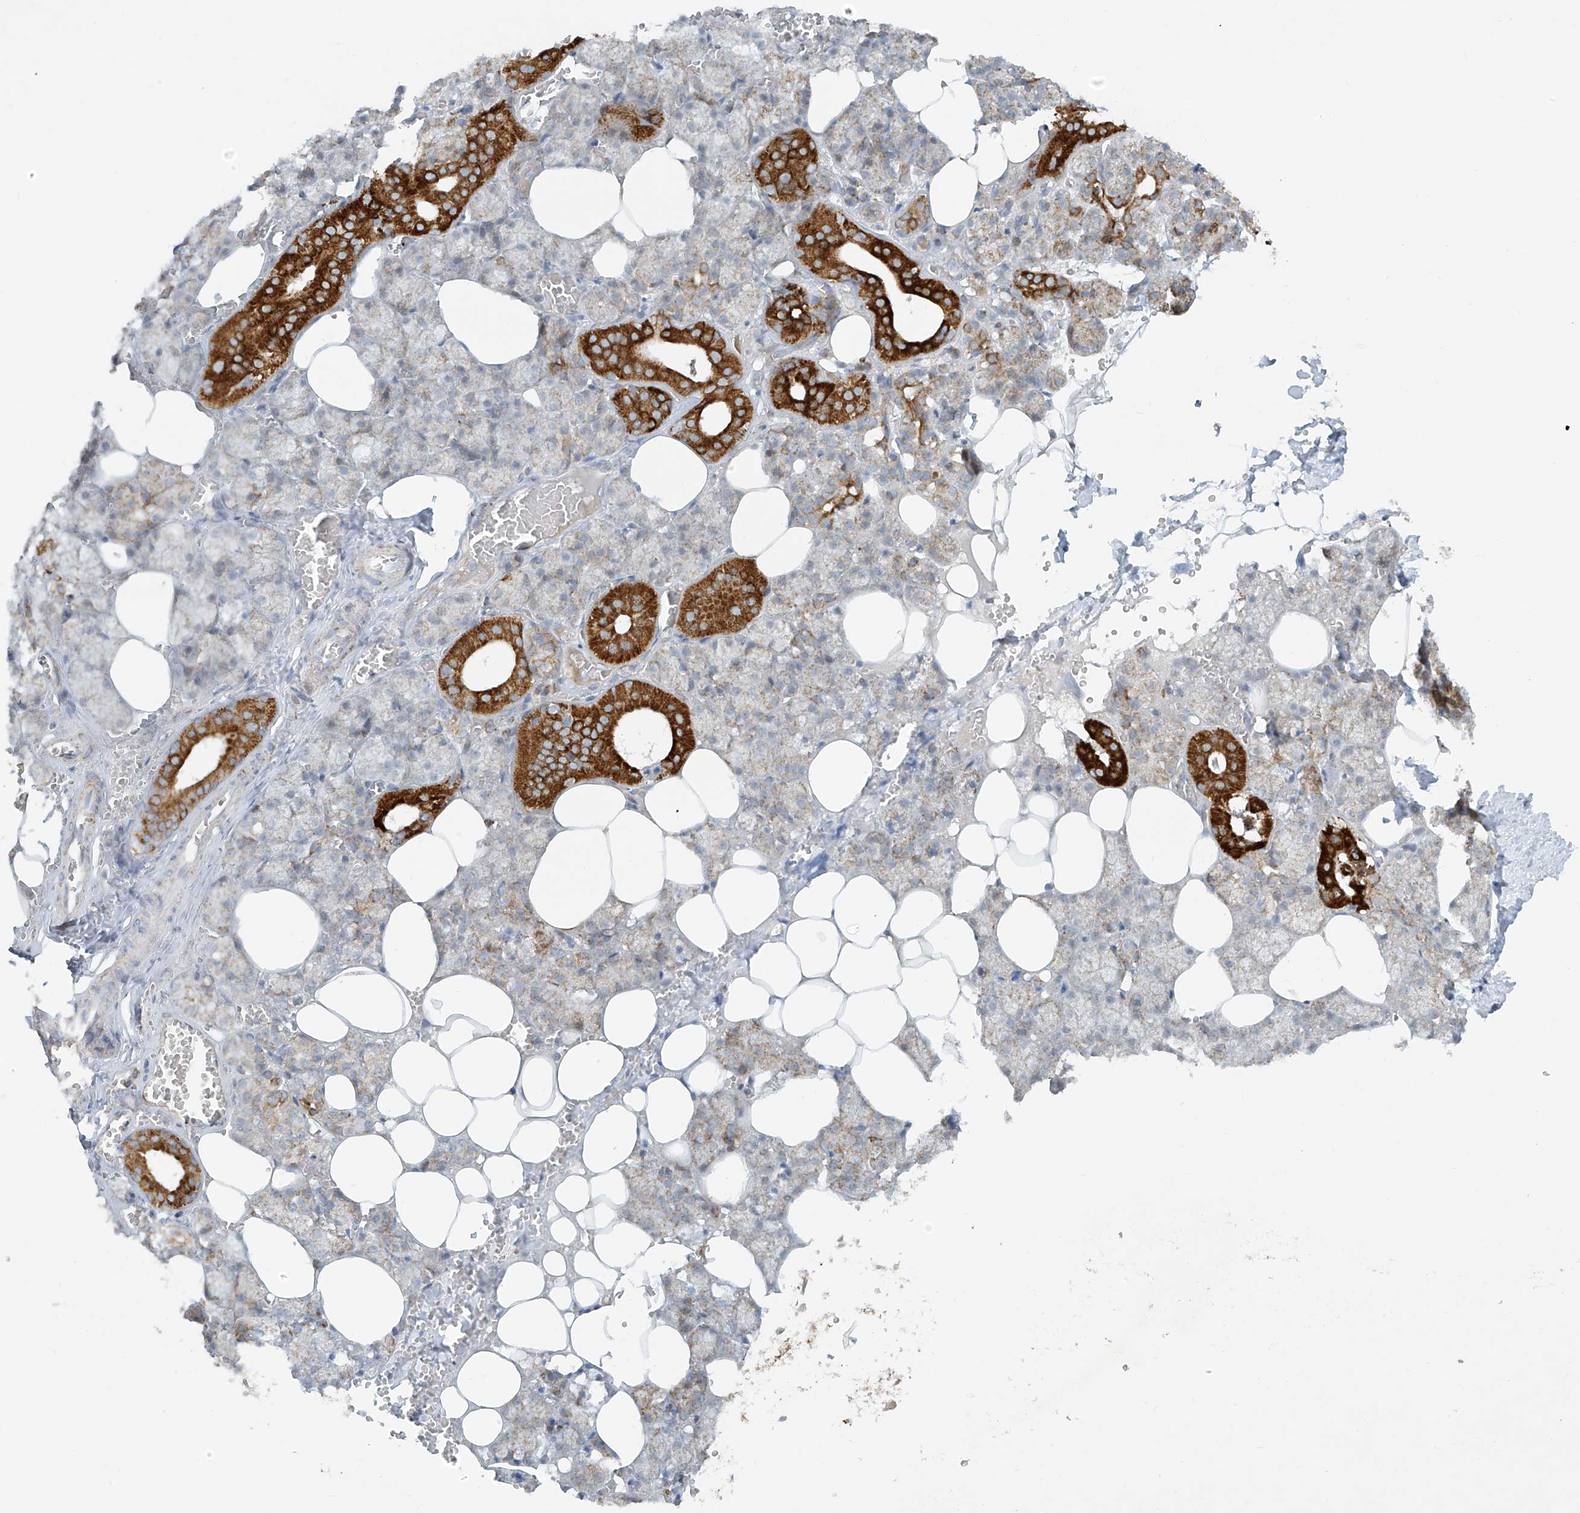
{"staining": {"intensity": "strong", "quantity": "25%-75%", "location": "cytoplasmic/membranous"}, "tissue": "salivary gland", "cell_type": "Glandular cells", "image_type": "normal", "snomed": [{"axis": "morphology", "description": "Normal tissue, NOS"}, {"axis": "topography", "description": "Salivary gland"}], "caption": "The image exhibits staining of unremarkable salivary gland, revealing strong cytoplasmic/membranous protein expression (brown color) within glandular cells. The staining was performed using DAB, with brown indicating positive protein expression. Nuclei are stained blue with hematoxylin.", "gene": "SMDT1", "patient": {"sex": "male", "age": 62}}